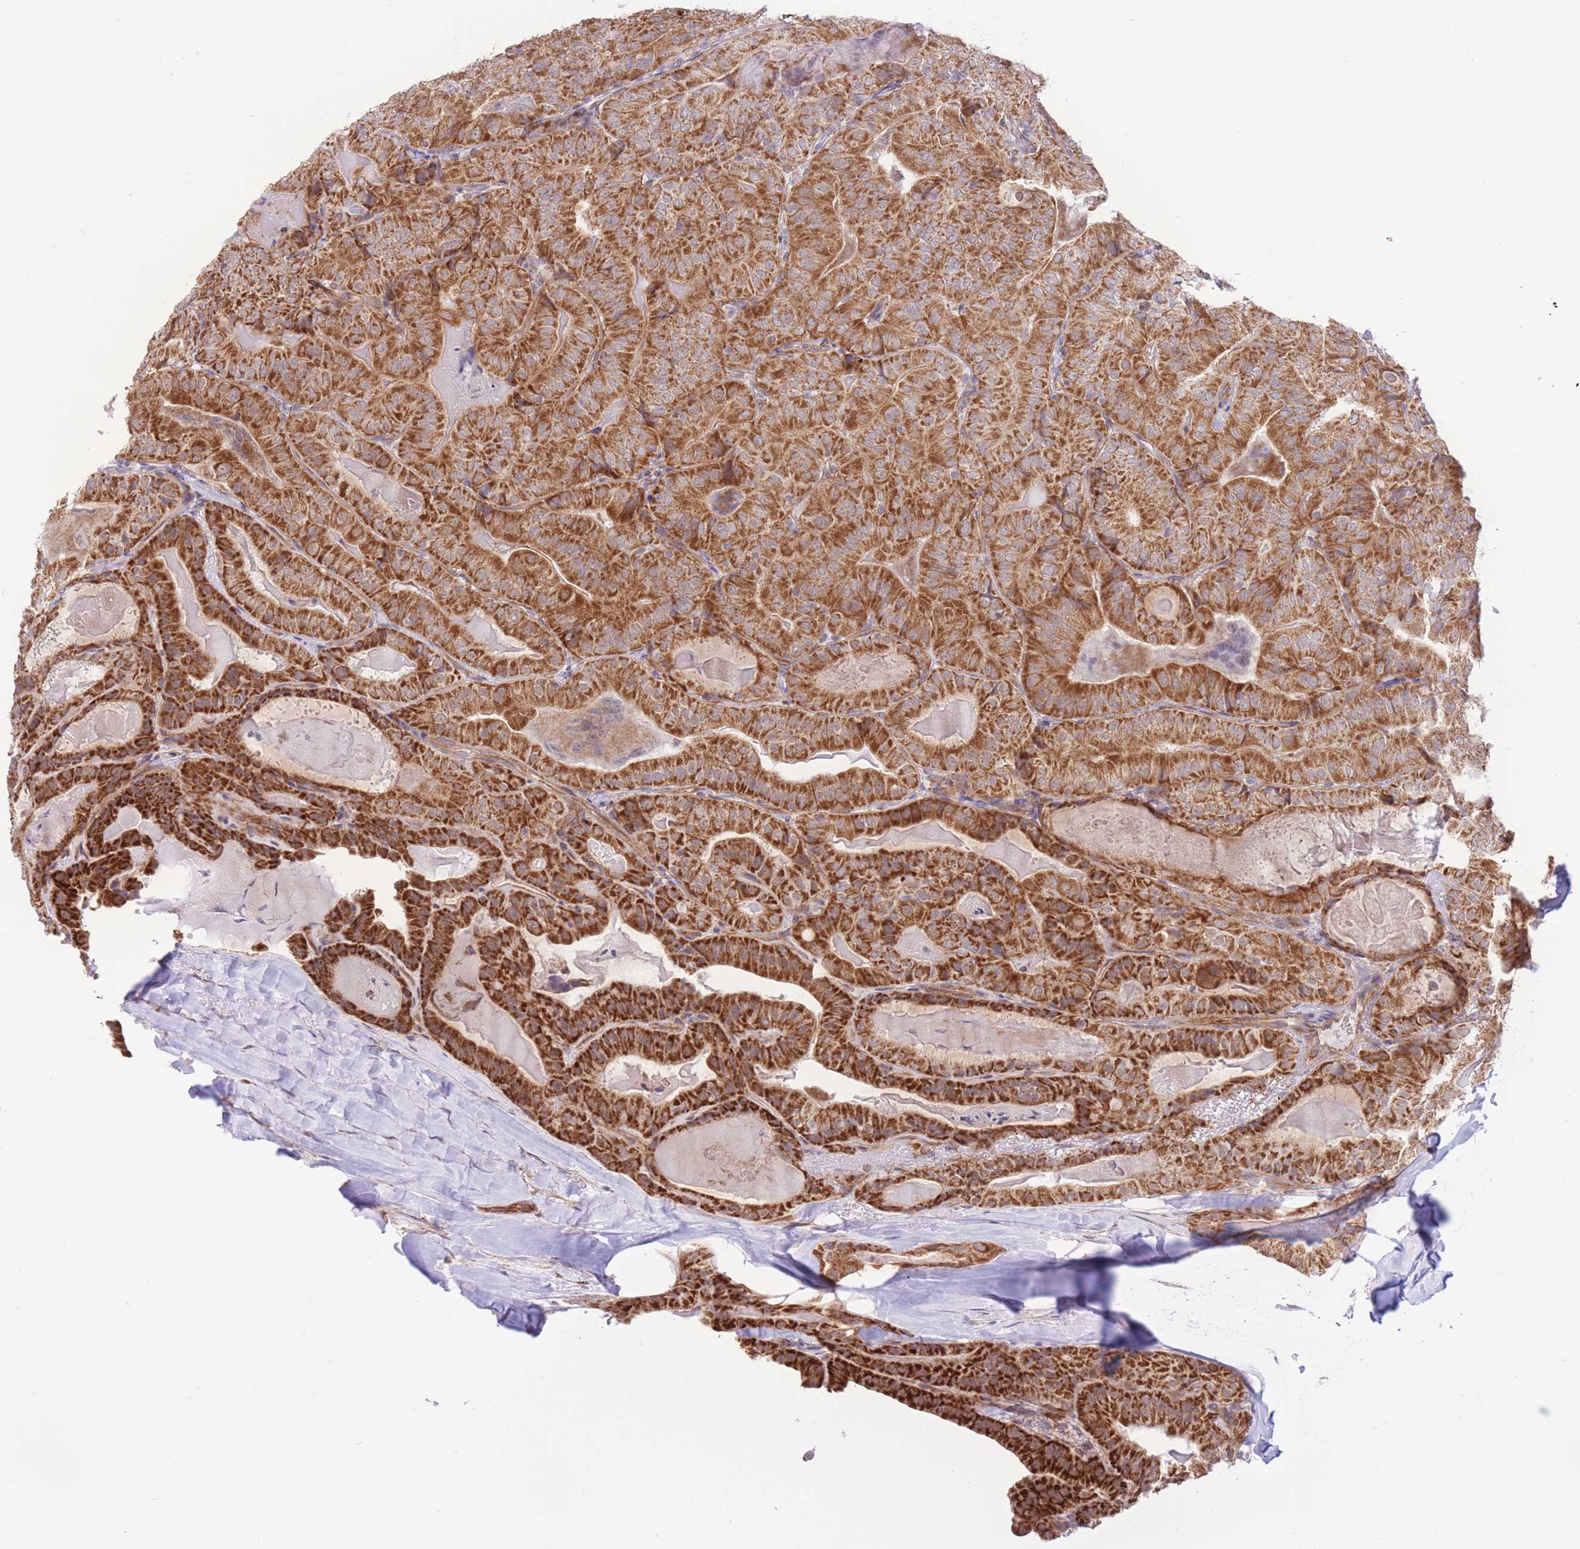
{"staining": {"intensity": "strong", "quantity": ">75%", "location": "cytoplasmic/membranous"}, "tissue": "thyroid cancer", "cell_type": "Tumor cells", "image_type": "cancer", "snomed": [{"axis": "morphology", "description": "Papillary adenocarcinoma, NOS"}, {"axis": "topography", "description": "Thyroid gland"}], "caption": "Thyroid cancer stained with immunohistochemistry exhibits strong cytoplasmic/membranous expression in about >75% of tumor cells.", "gene": "MRPS31", "patient": {"sex": "female", "age": 68}}